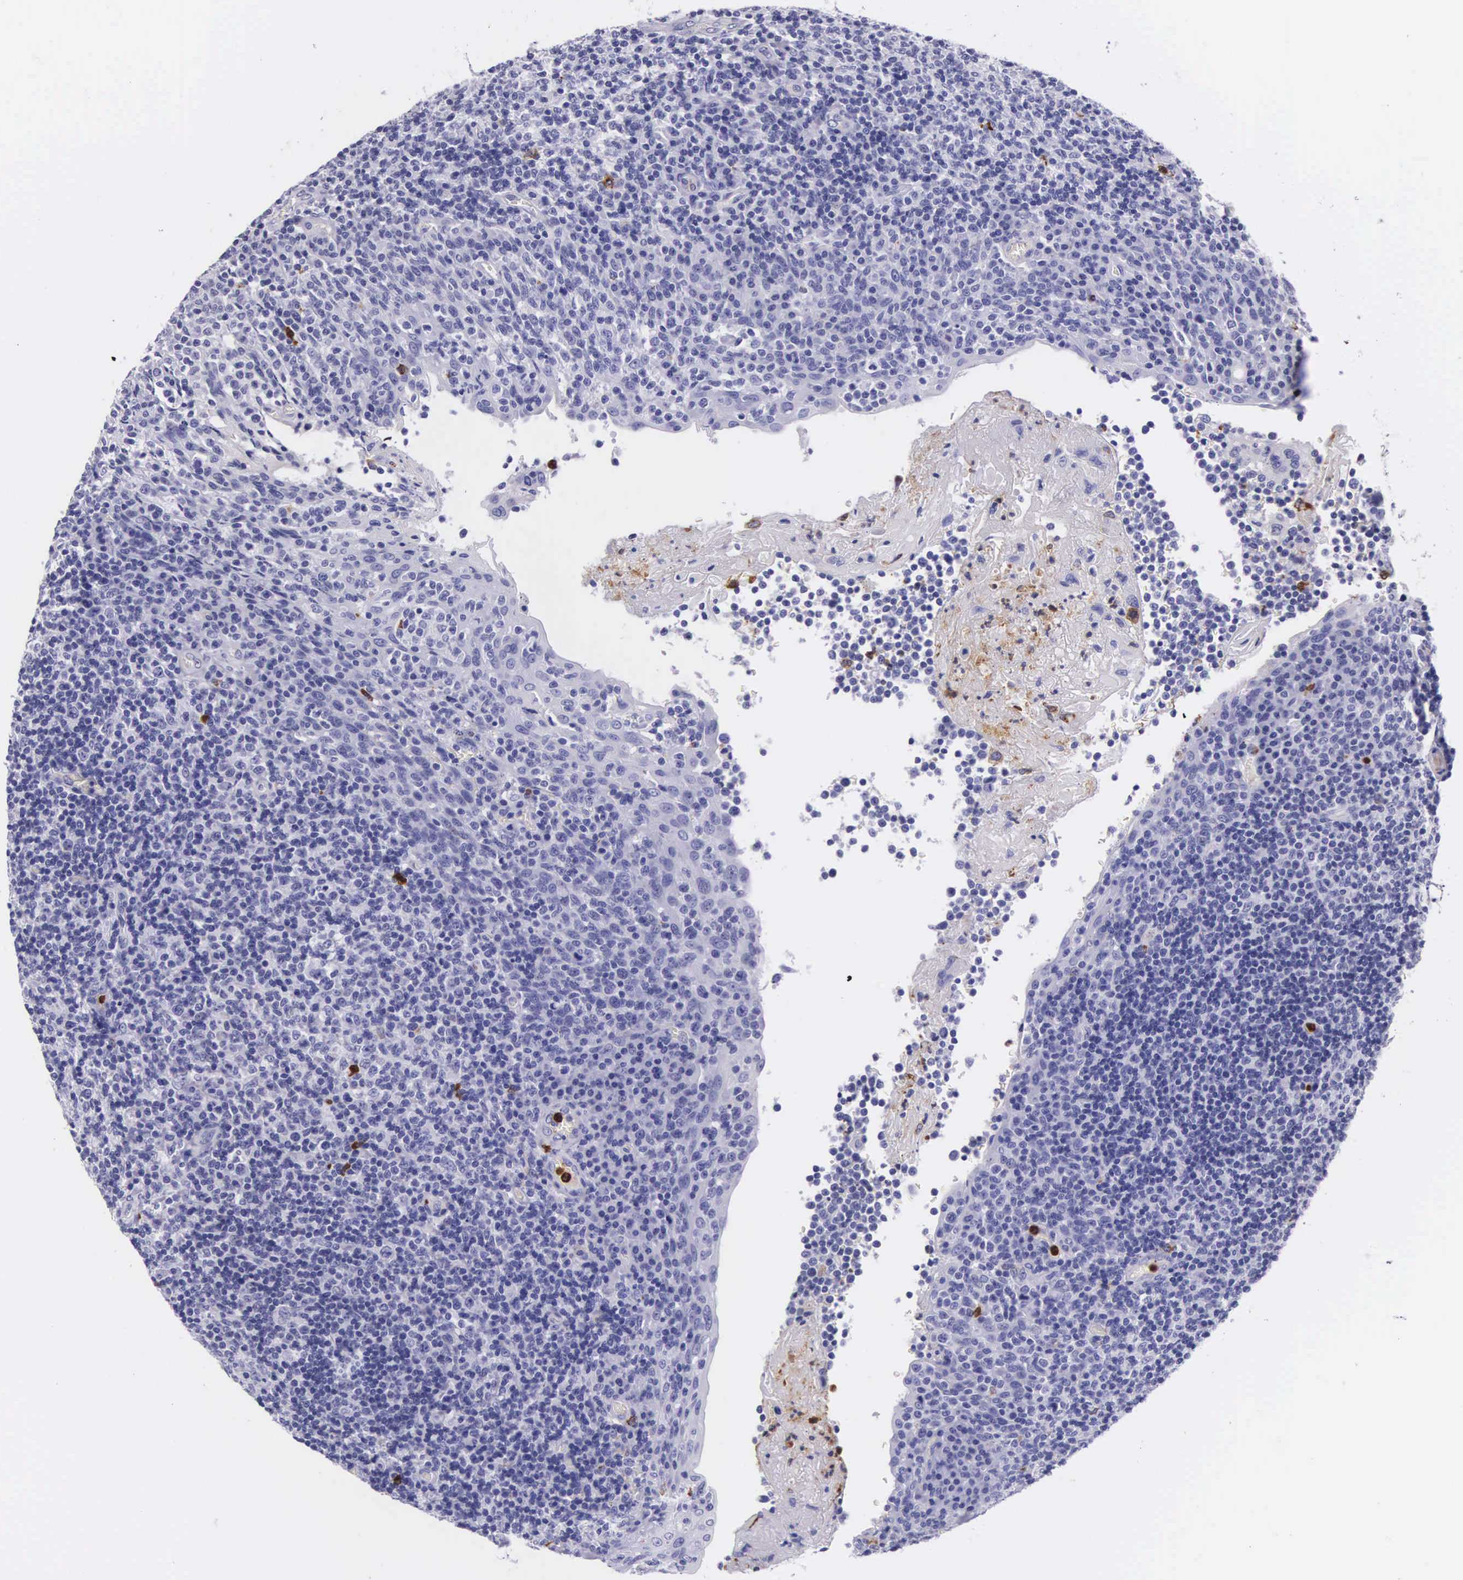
{"staining": {"intensity": "negative", "quantity": "none", "location": "none"}, "tissue": "tonsil", "cell_type": "Germinal center cells", "image_type": "normal", "snomed": [{"axis": "morphology", "description": "Normal tissue, NOS"}, {"axis": "topography", "description": "Tonsil"}], "caption": "Unremarkable tonsil was stained to show a protein in brown. There is no significant staining in germinal center cells. (Immunohistochemistry (ihc), brightfield microscopy, high magnification).", "gene": "FCN1", "patient": {"sex": "female", "age": 3}}